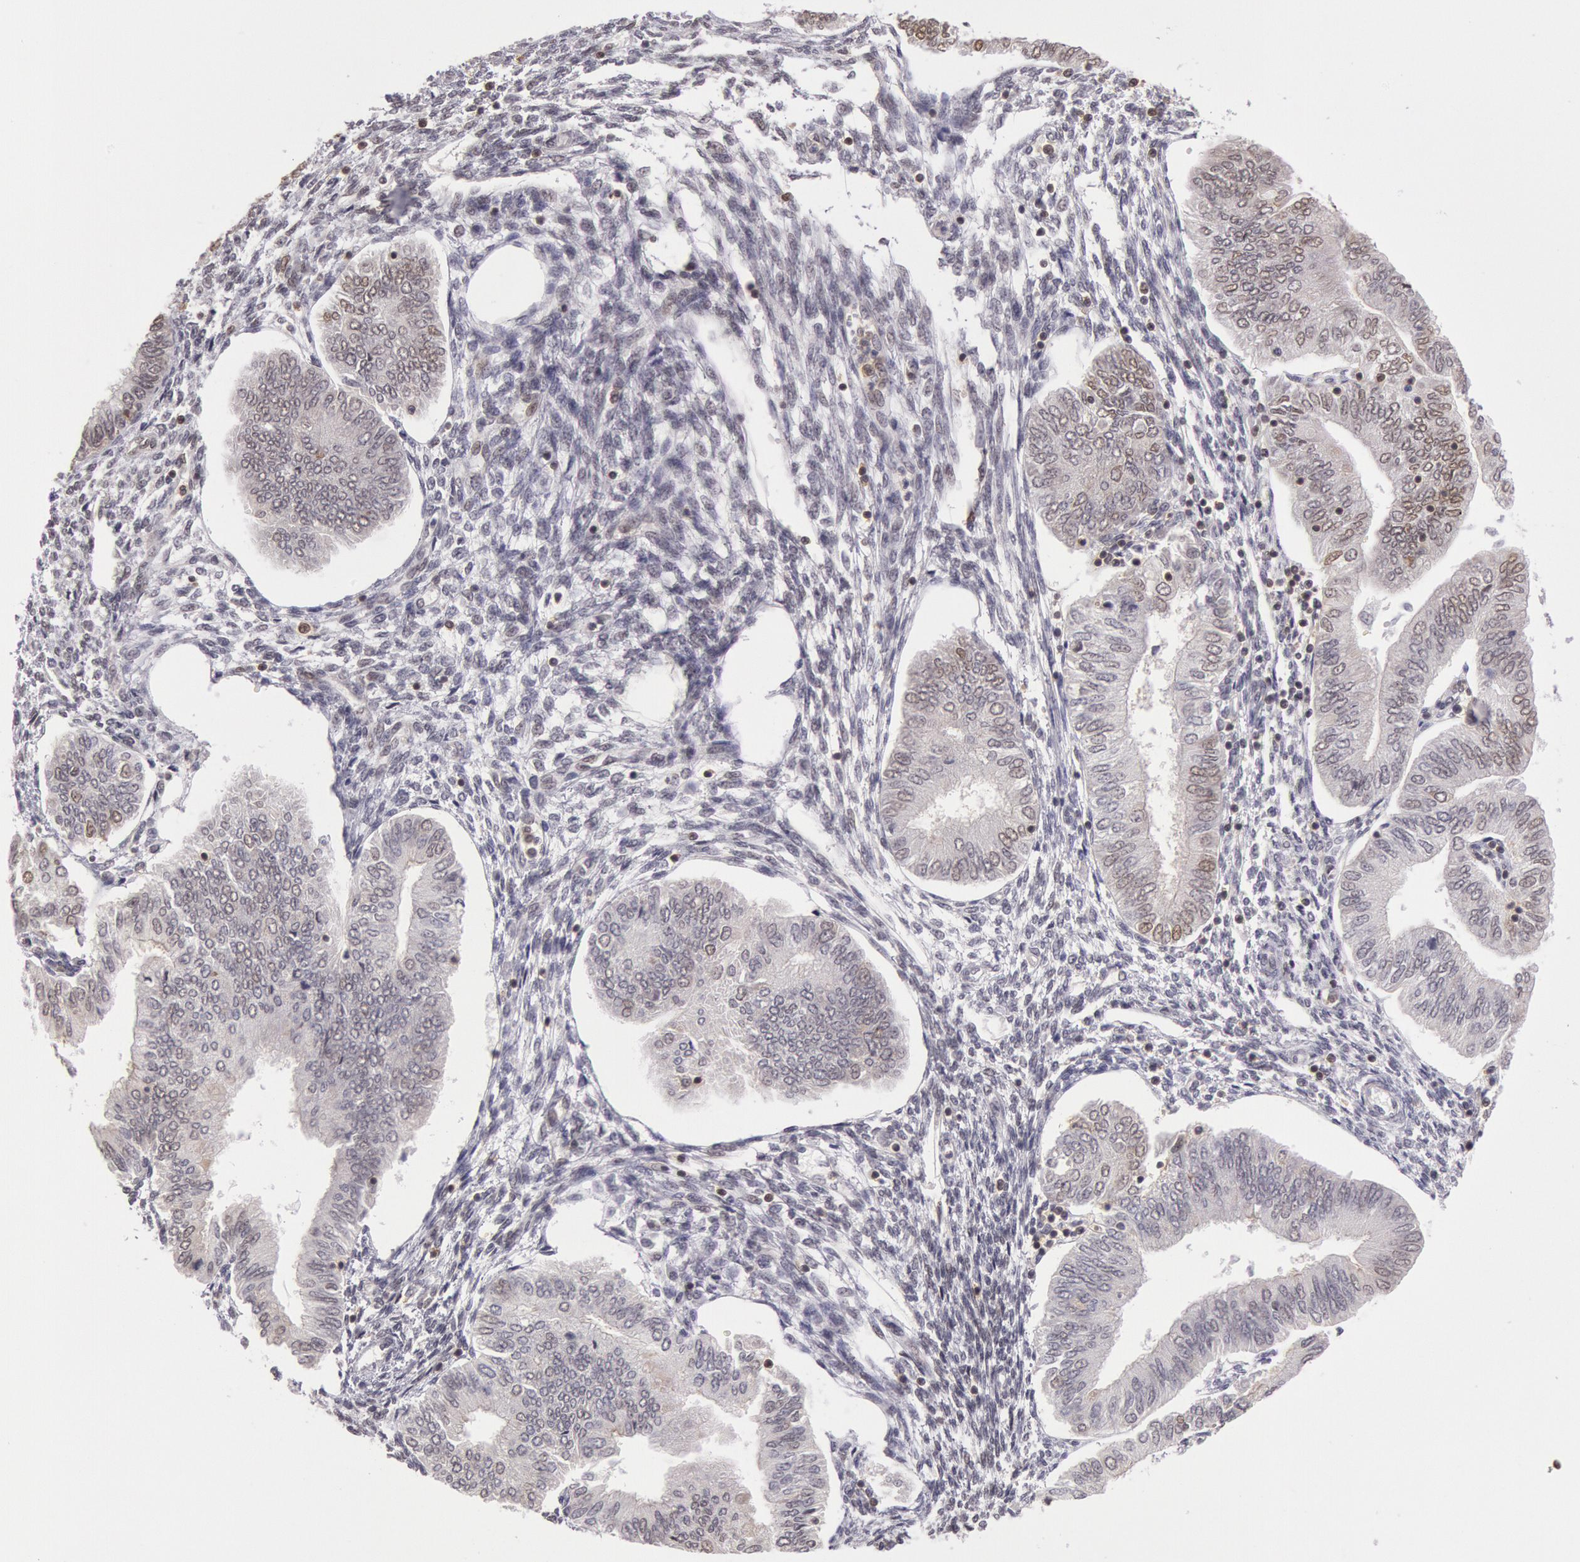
{"staining": {"intensity": "weak", "quantity": ">75%", "location": "nuclear"}, "tissue": "endometrial cancer", "cell_type": "Tumor cells", "image_type": "cancer", "snomed": [{"axis": "morphology", "description": "Adenocarcinoma, NOS"}, {"axis": "topography", "description": "Endometrium"}], "caption": "Immunohistochemistry of human endometrial adenocarcinoma shows low levels of weak nuclear staining in approximately >75% of tumor cells.", "gene": "ESS2", "patient": {"sex": "female", "age": 51}}